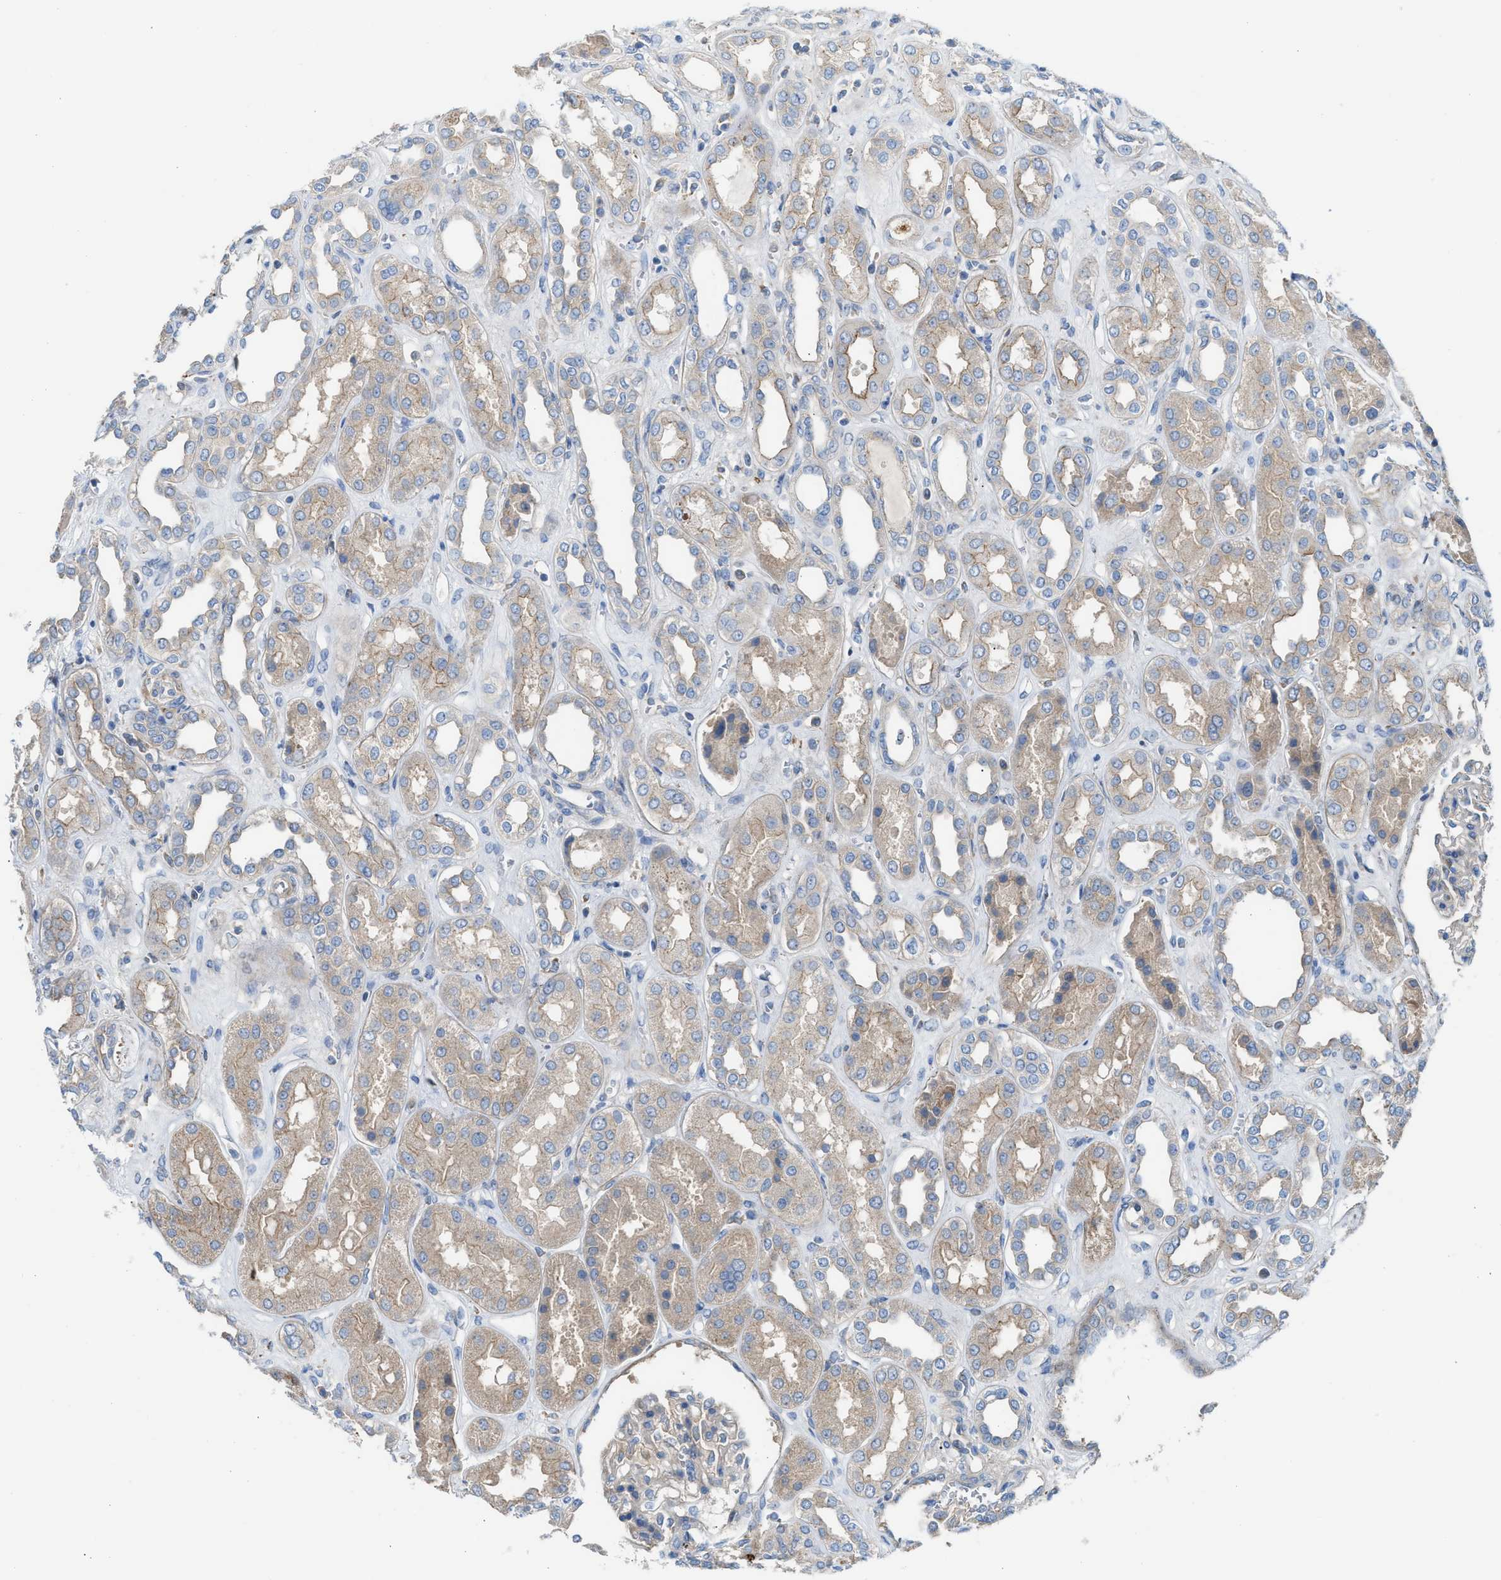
{"staining": {"intensity": "negative", "quantity": "none", "location": "none"}, "tissue": "kidney", "cell_type": "Cells in glomeruli", "image_type": "normal", "snomed": [{"axis": "morphology", "description": "Normal tissue, NOS"}, {"axis": "topography", "description": "Kidney"}], "caption": "A histopathology image of kidney stained for a protein exhibits no brown staining in cells in glomeruli. (Immunohistochemistry, brightfield microscopy, high magnification).", "gene": "AOAH", "patient": {"sex": "male", "age": 59}}